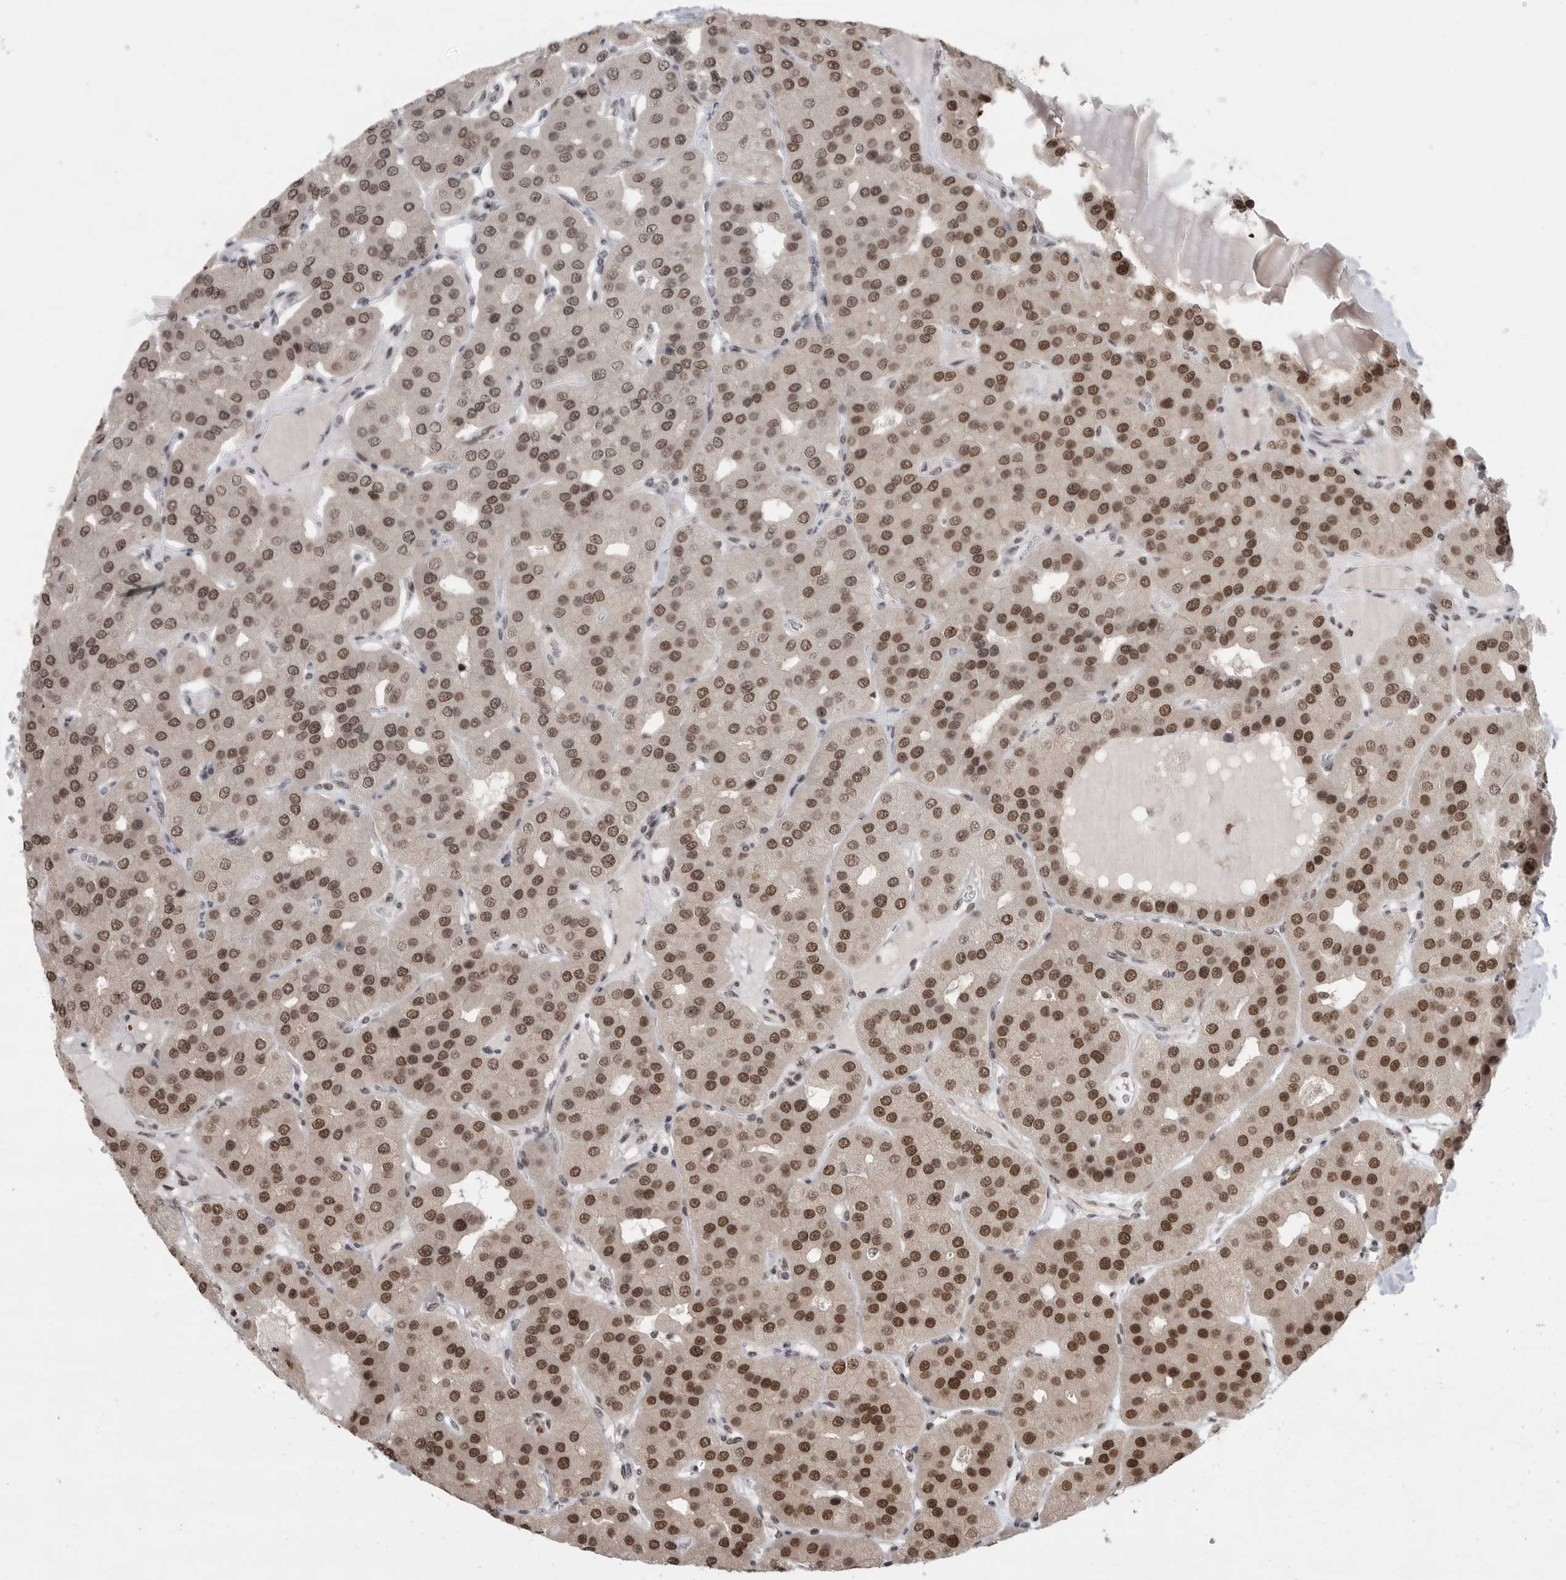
{"staining": {"intensity": "strong", "quantity": ">75%", "location": "cytoplasmic/membranous,nuclear"}, "tissue": "parathyroid gland", "cell_type": "Glandular cells", "image_type": "normal", "snomed": [{"axis": "morphology", "description": "Normal tissue, NOS"}, {"axis": "morphology", "description": "Adenoma, NOS"}, {"axis": "topography", "description": "Parathyroid gland"}], "caption": "A brown stain shows strong cytoplasmic/membranous,nuclear positivity of a protein in glandular cells of normal parathyroid gland.", "gene": "ZNF830", "patient": {"sex": "female", "age": 86}}